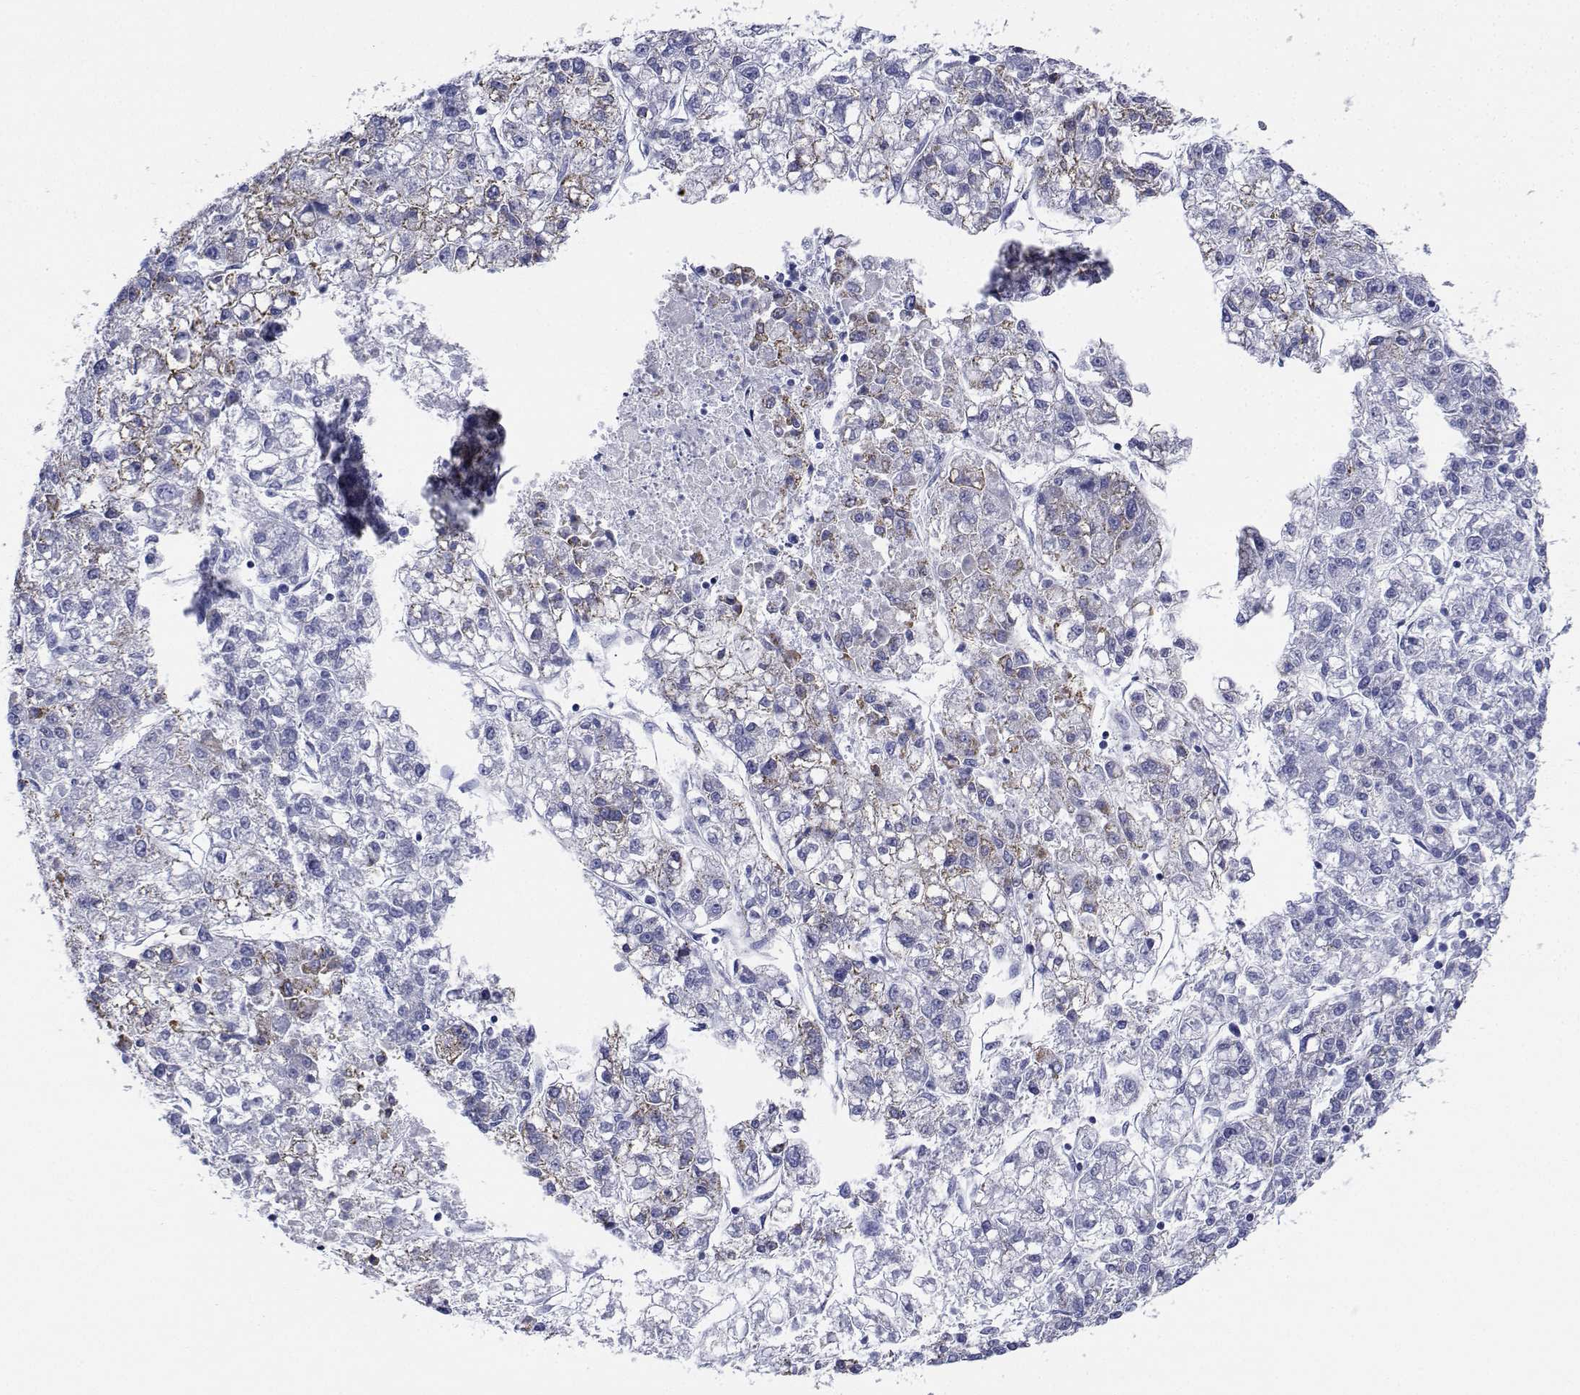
{"staining": {"intensity": "negative", "quantity": "none", "location": "none"}, "tissue": "liver cancer", "cell_type": "Tumor cells", "image_type": "cancer", "snomed": [{"axis": "morphology", "description": "Carcinoma, Hepatocellular, NOS"}, {"axis": "topography", "description": "Liver"}], "caption": "Immunohistochemistry photomicrograph of liver cancer (hepatocellular carcinoma) stained for a protein (brown), which demonstrates no staining in tumor cells.", "gene": "CDHR3", "patient": {"sex": "male", "age": 56}}